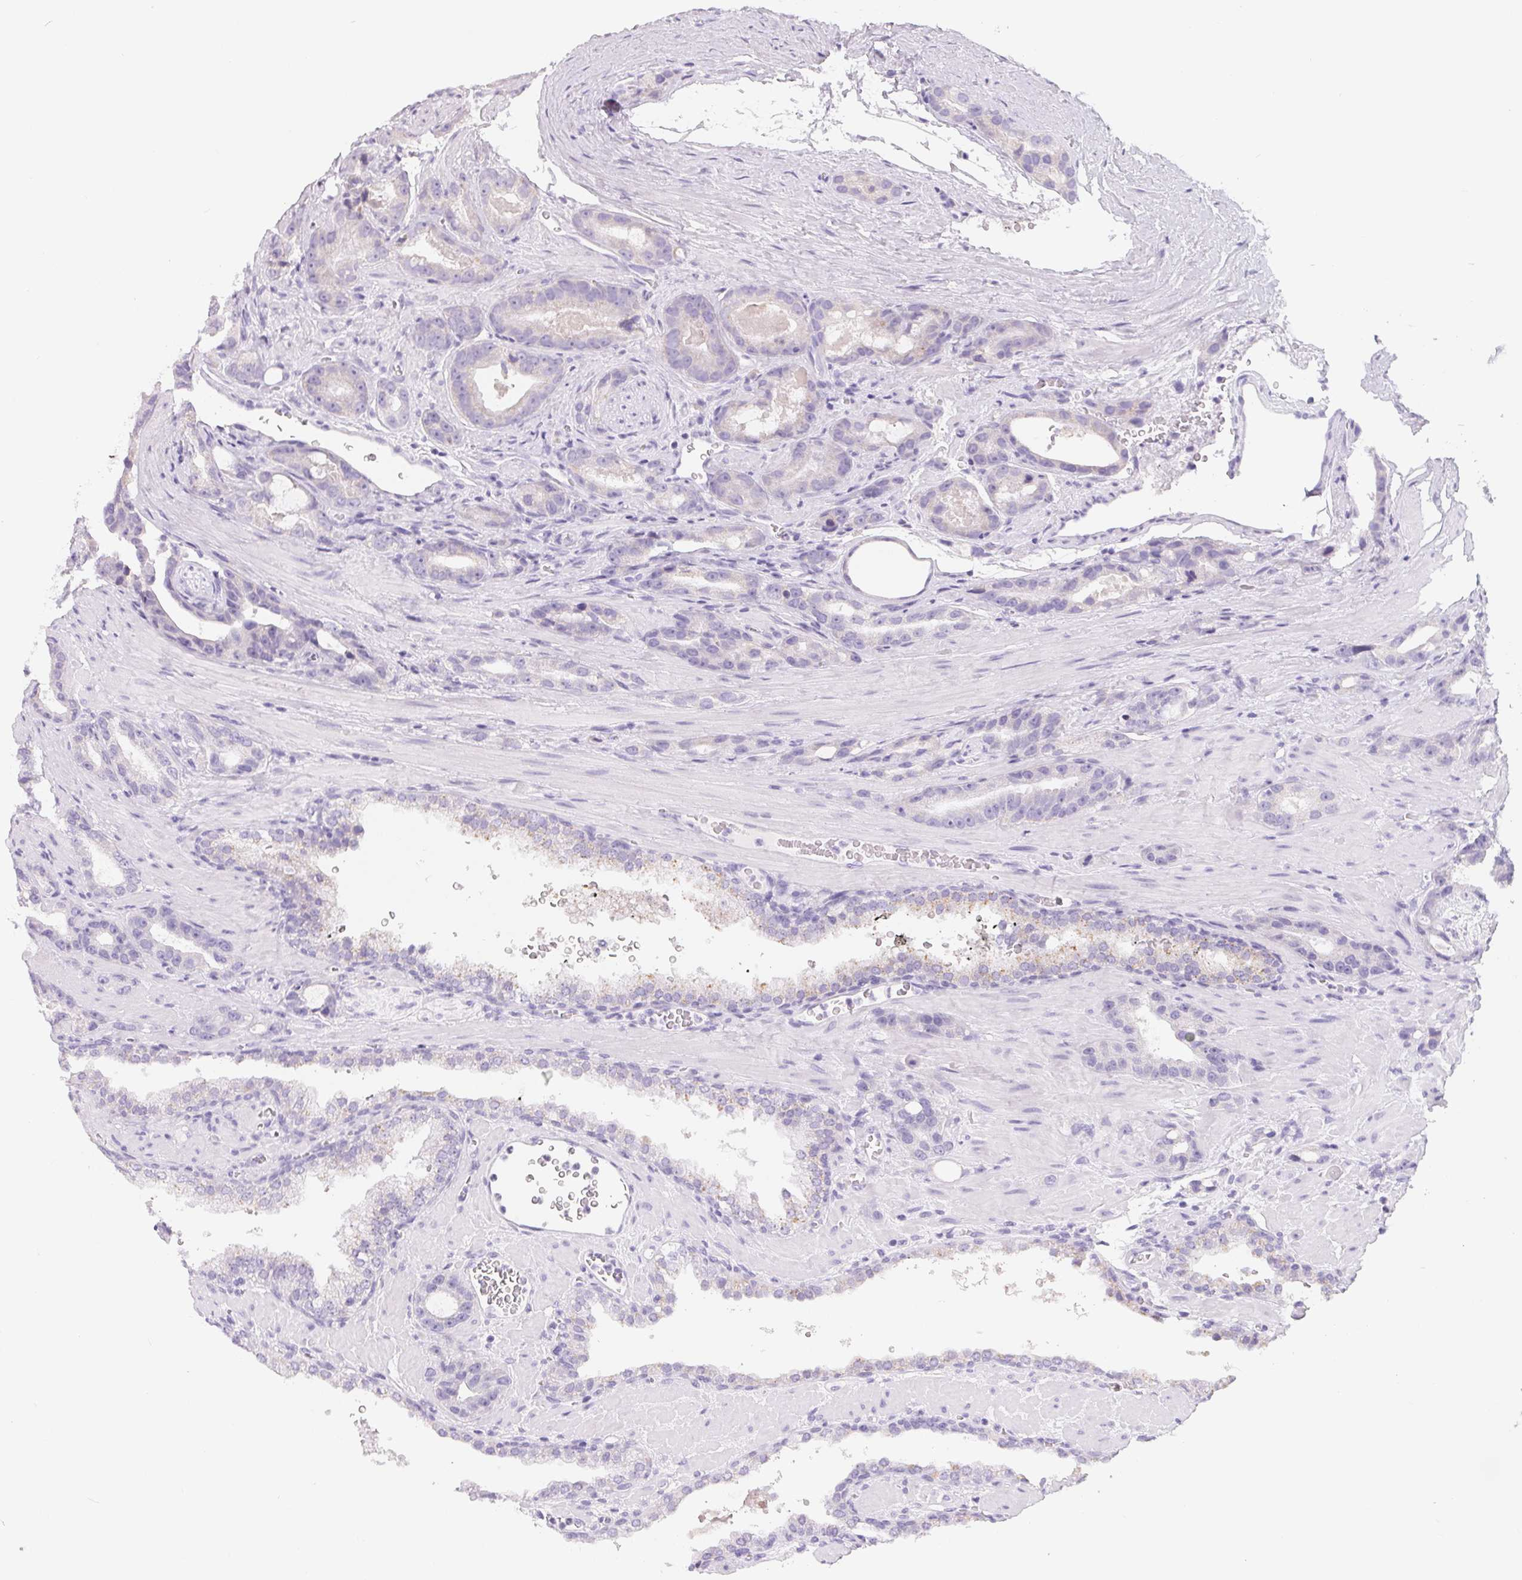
{"staining": {"intensity": "negative", "quantity": "none", "location": "none"}, "tissue": "prostate cancer", "cell_type": "Tumor cells", "image_type": "cancer", "snomed": [{"axis": "morphology", "description": "Adenocarcinoma, High grade"}, {"axis": "topography", "description": "Prostate"}], "caption": "Immunohistochemistry (IHC) image of neoplastic tissue: human adenocarcinoma (high-grade) (prostate) stained with DAB (3,3'-diaminobenzidine) reveals no significant protein expression in tumor cells.", "gene": "SPACA5B", "patient": {"sex": "male", "age": 65}}